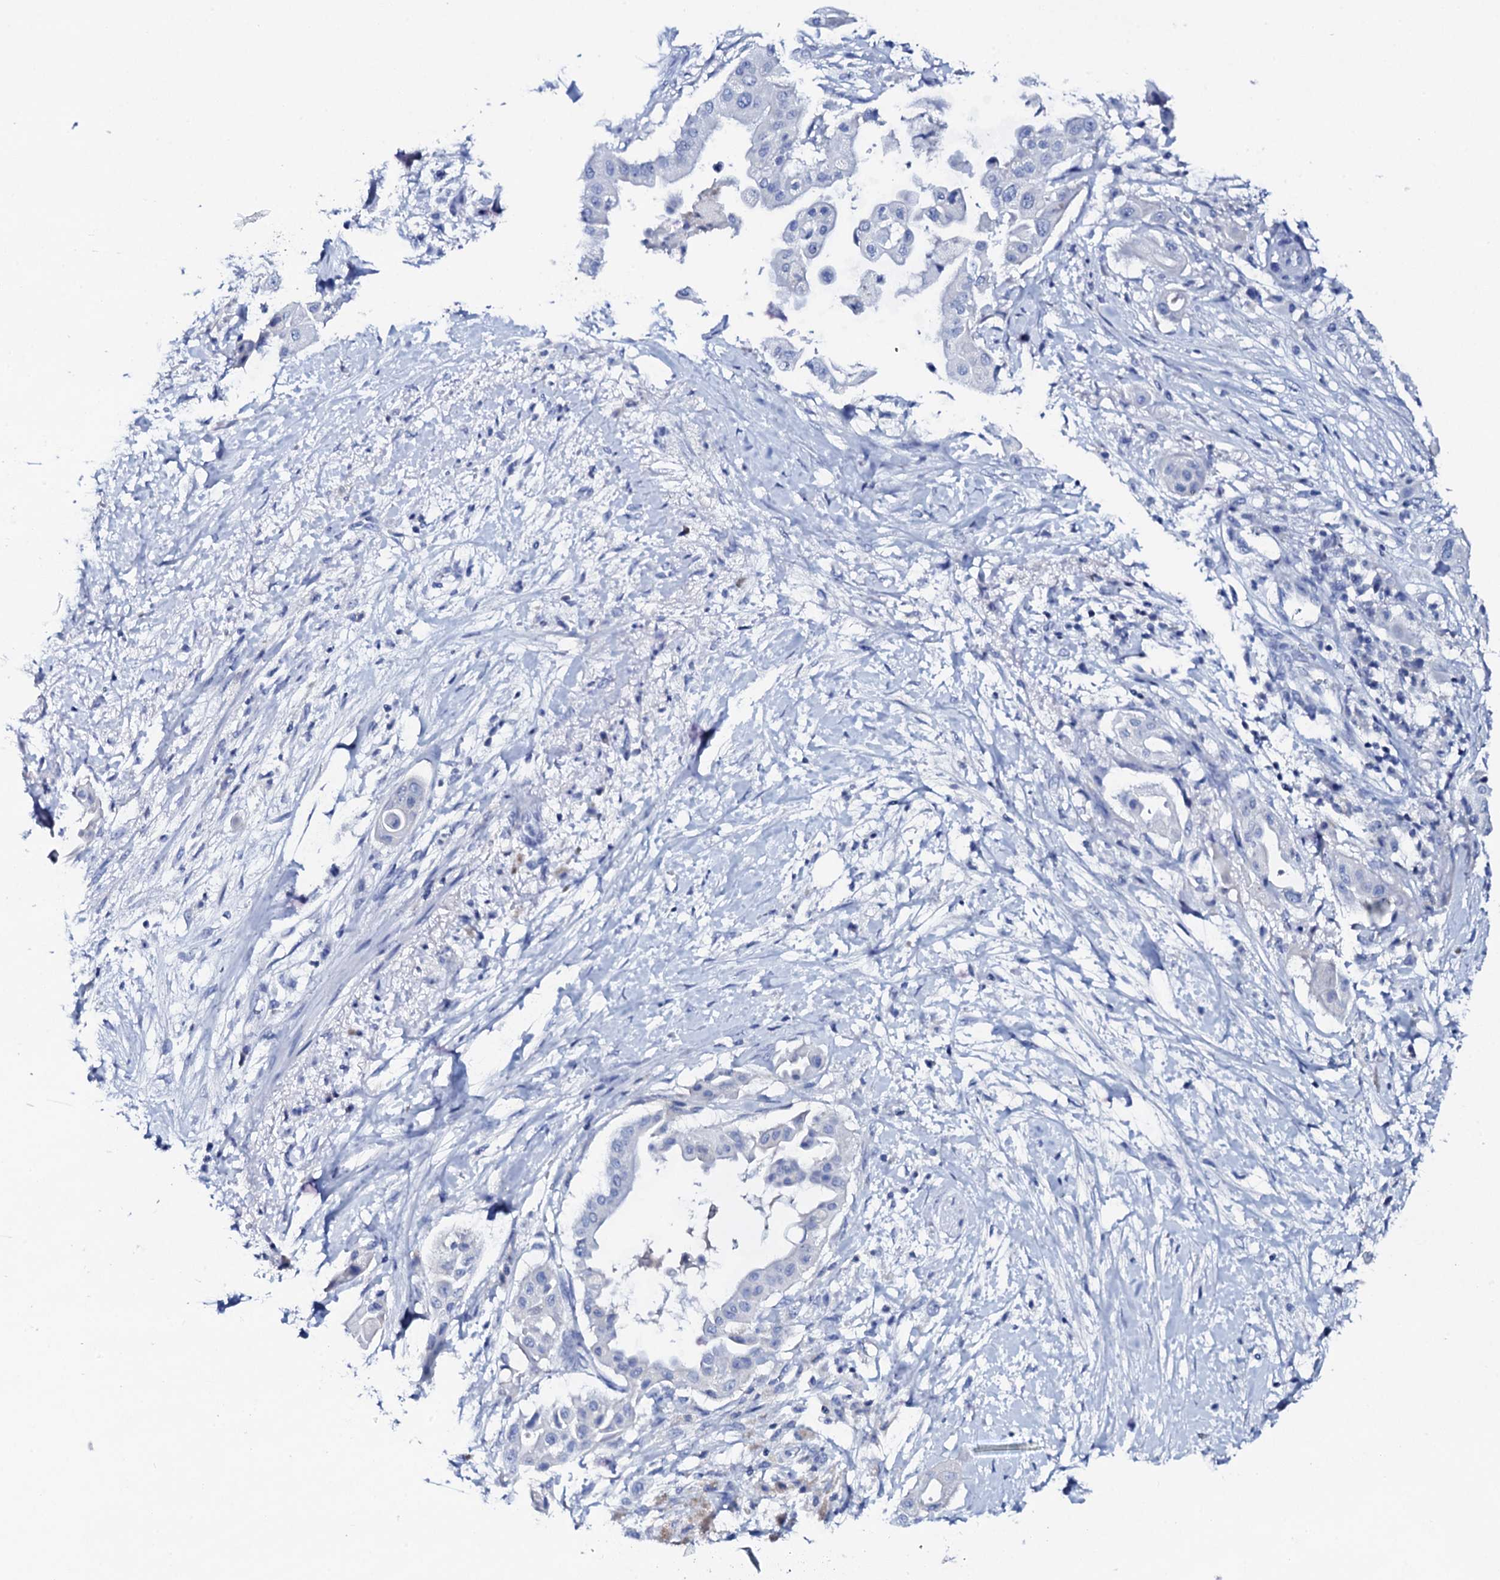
{"staining": {"intensity": "negative", "quantity": "none", "location": "none"}, "tissue": "pancreatic cancer", "cell_type": "Tumor cells", "image_type": "cancer", "snomed": [{"axis": "morphology", "description": "Adenocarcinoma, NOS"}, {"axis": "topography", "description": "Pancreas"}], "caption": "Human adenocarcinoma (pancreatic) stained for a protein using IHC exhibits no positivity in tumor cells.", "gene": "FBXL16", "patient": {"sex": "male", "age": 68}}